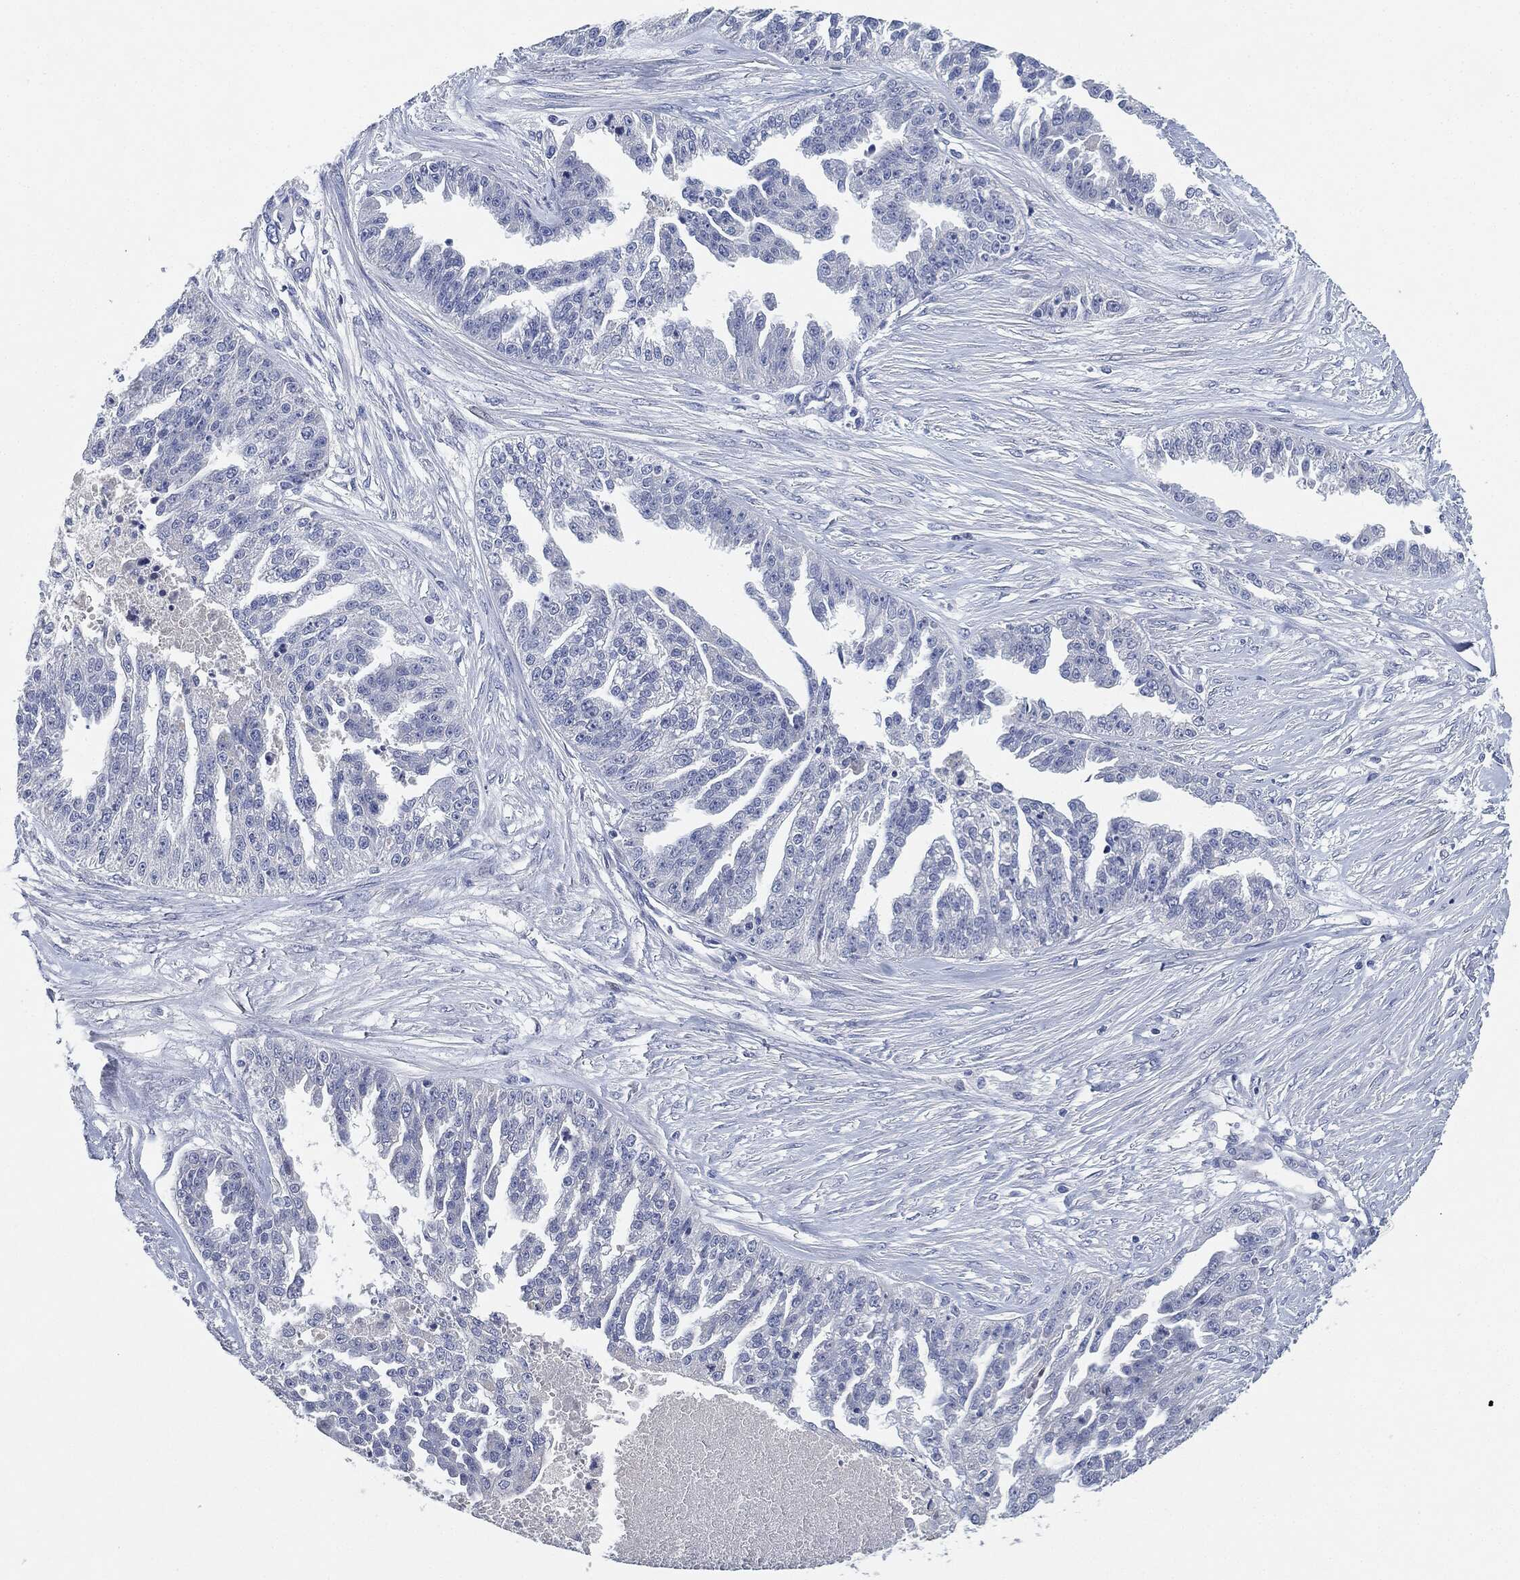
{"staining": {"intensity": "negative", "quantity": "none", "location": "none"}, "tissue": "ovarian cancer", "cell_type": "Tumor cells", "image_type": "cancer", "snomed": [{"axis": "morphology", "description": "Cystadenocarcinoma, serous, NOS"}, {"axis": "topography", "description": "Ovary"}], "caption": "Tumor cells are negative for brown protein staining in serous cystadenocarcinoma (ovarian). (Immunohistochemistry (ihc), brightfield microscopy, high magnification).", "gene": "NTRK1", "patient": {"sex": "female", "age": 58}}